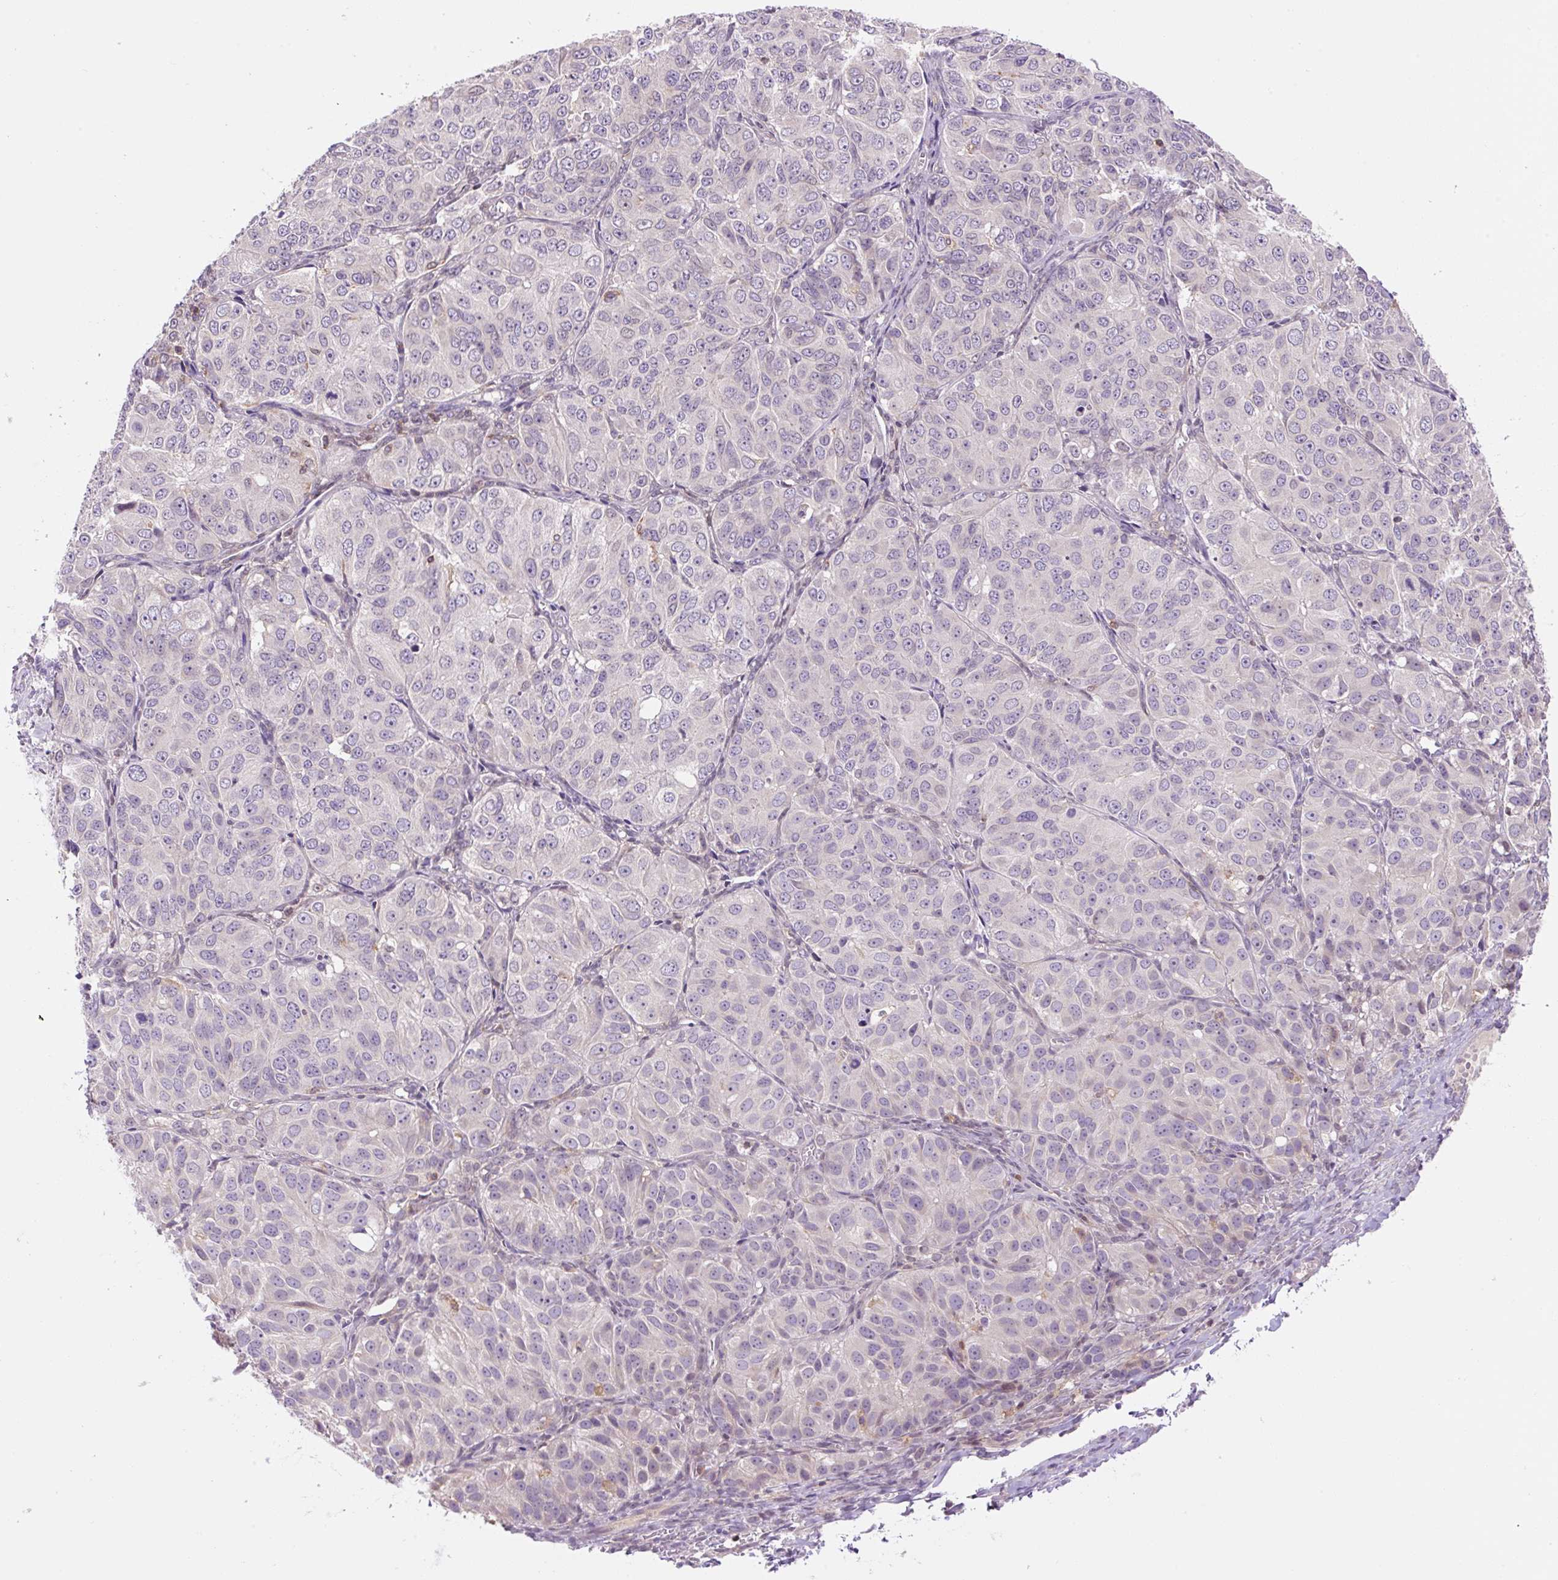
{"staining": {"intensity": "negative", "quantity": "none", "location": "none"}, "tissue": "ovarian cancer", "cell_type": "Tumor cells", "image_type": "cancer", "snomed": [{"axis": "morphology", "description": "Carcinoma, endometroid"}, {"axis": "topography", "description": "Ovary"}], "caption": "An IHC image of ovarian endometroid carcinoma is shown. There is no staining in tumor cells of ovarian endometroid carcinoma.", "gene": "CARD11", "patient": {"sex": "female", "age": 51}}